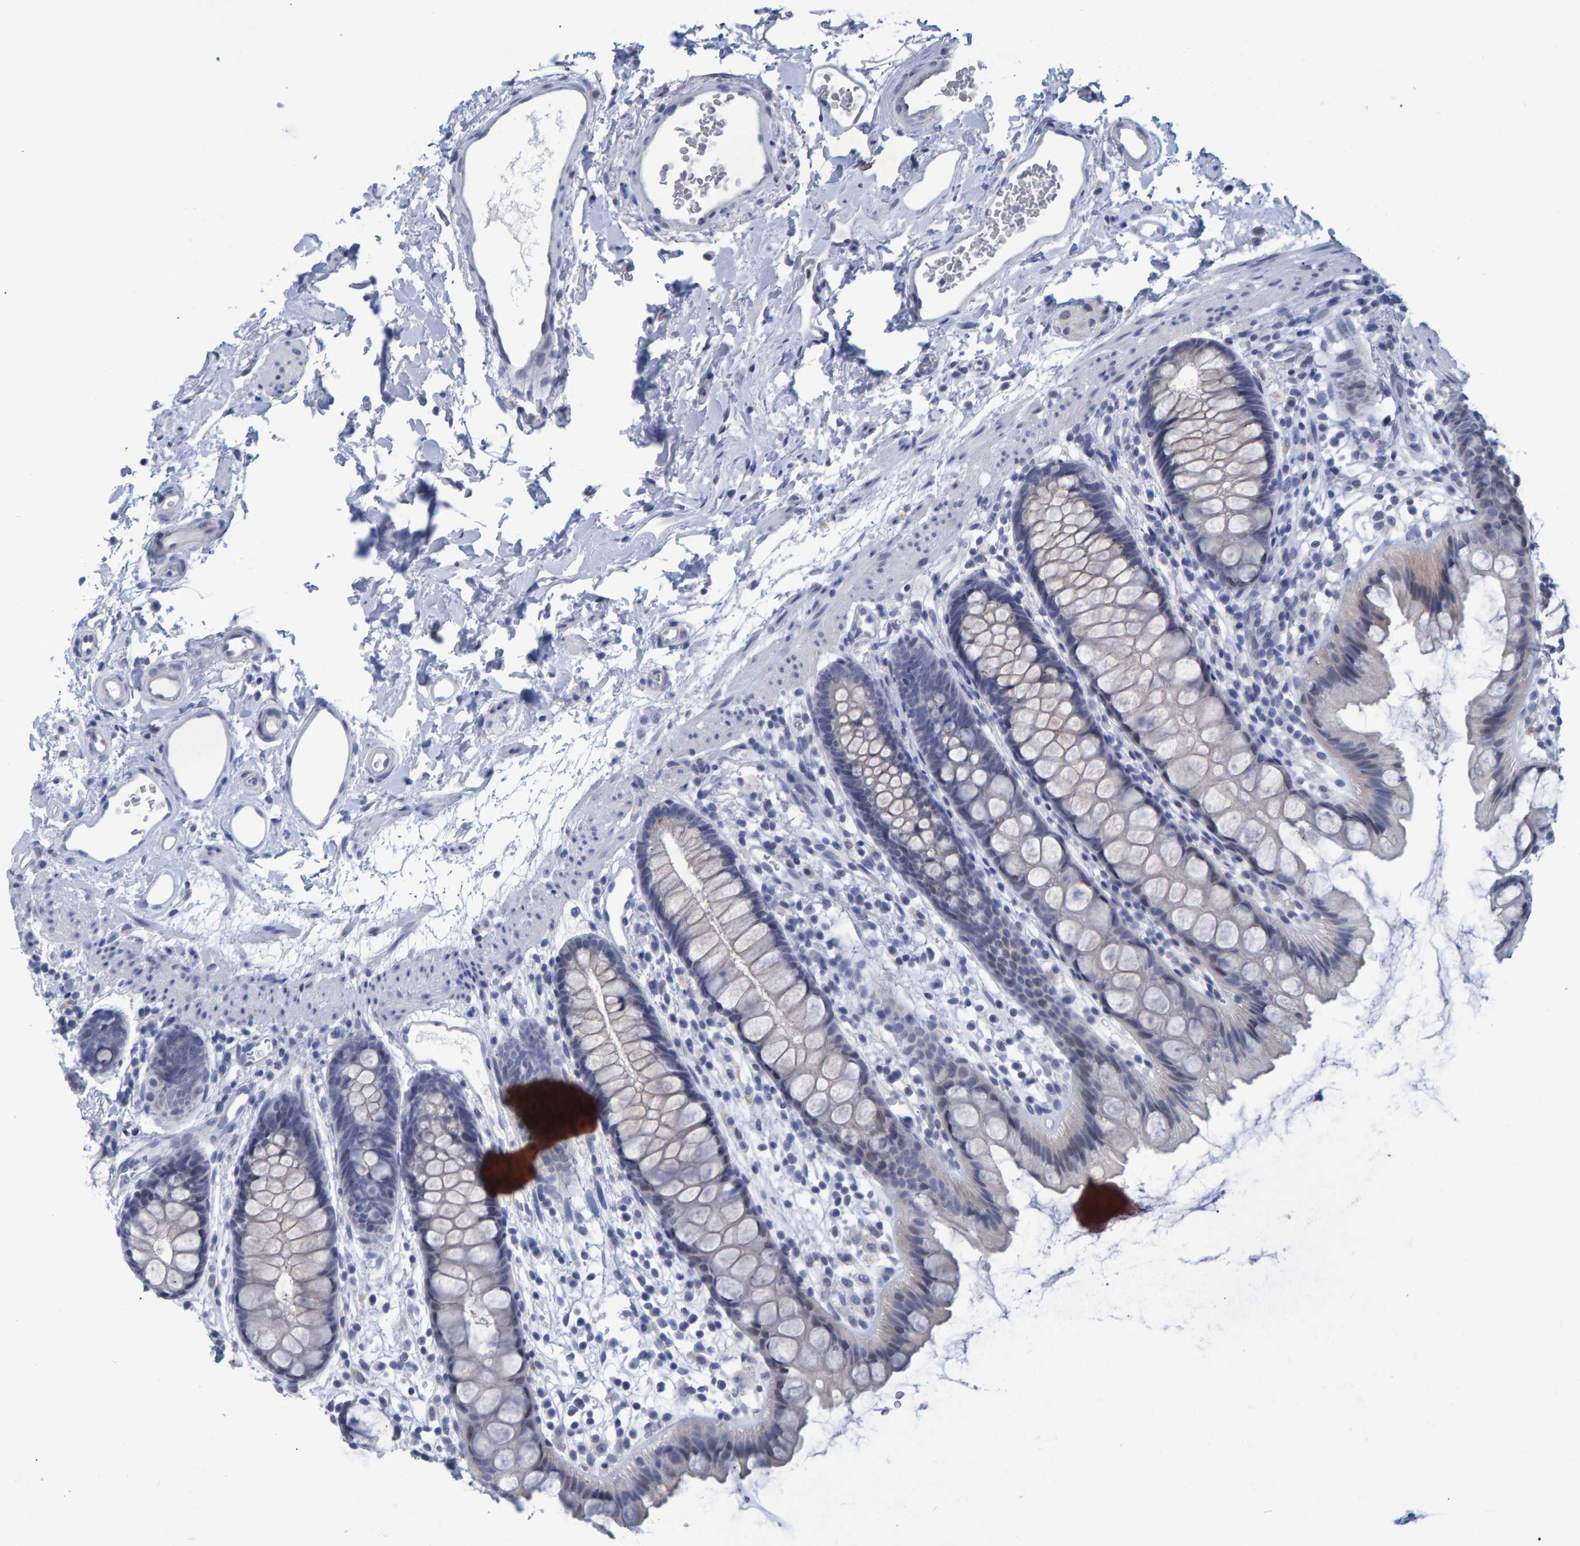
{"staining": {"intensity": "weak", "quantity": "<25%", "location": "cytoplasmic/membranous"}, "tissue": "rectum", "cell_type": "Glandular cells", "image_type": "normal", "snomed": [{"axis": "morphology", "description": "Normal tissue, NOS"}, {"axis": "topography", "description": "Rectum"}], "caption": "Glandular cells show no significant expression in benign rectum. (DAB immunohistochemistry visualized using brightfield microscopy, high magnification).", "gene": "PROCA1", "patient": {"sex": "female", "age": 65}}